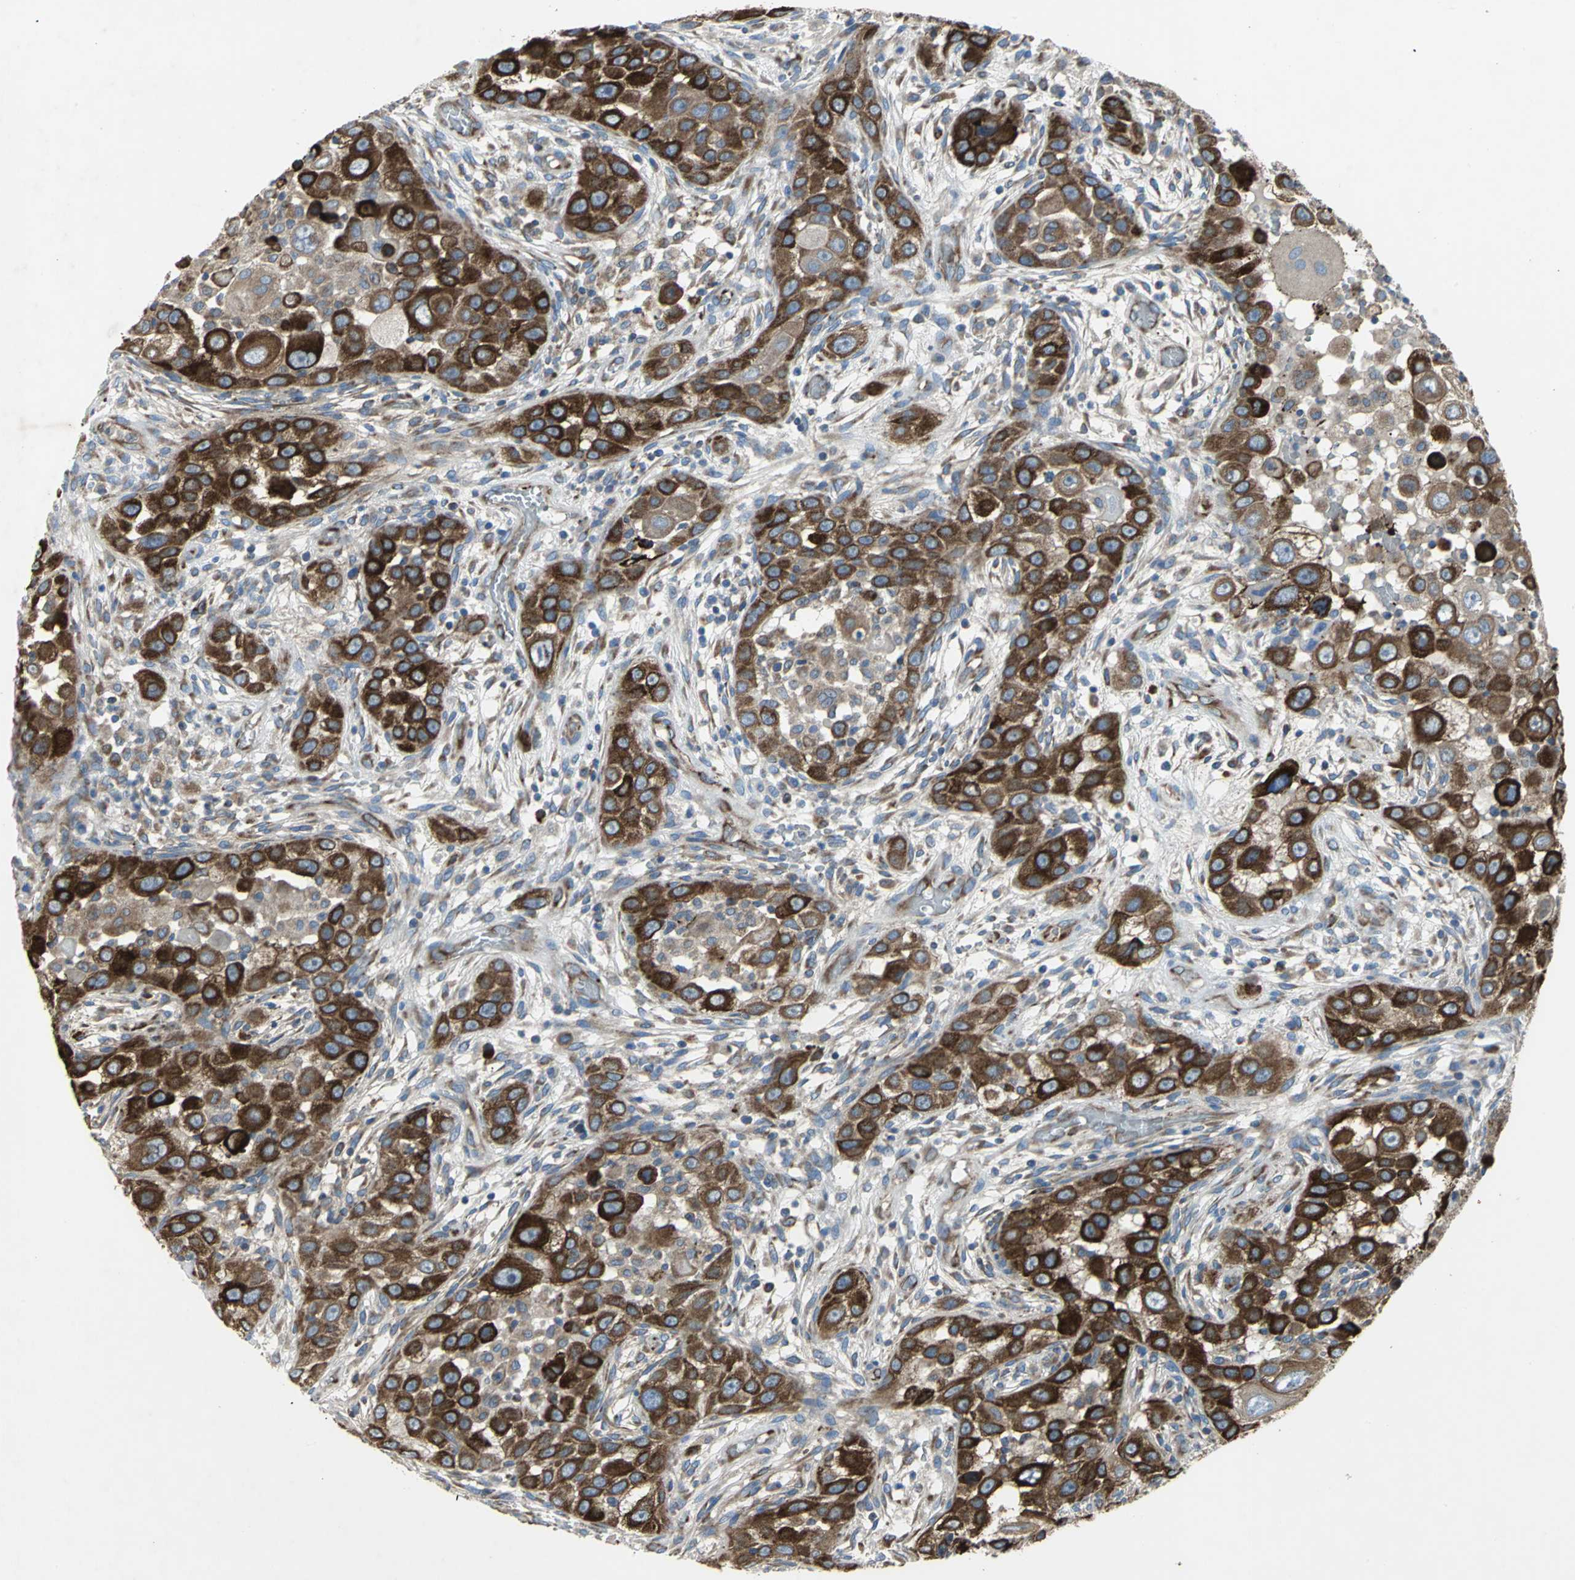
{"staining": {"intensity": "strong", "quantity": ">75%", "location": "cytoplasmic/membranous"}, "tissue": "head and neck cancer", "cell_type": "Tumor cells", "image_type": "cancer", "snomed": [{"axis": "morphology", "description": "Carcinoma, NOS"}, {"axis": "topography", "description": "Head-Neck"}], "caption": "Approximately >75% of tumor cells in head and neck cancer (carcinoma) show strong cytoplasmic/membranous protein positivity as visualized by brown immunohistochemical staining.", "gene": "TULP4", "patient": {"sex": "male", "age": 87}}